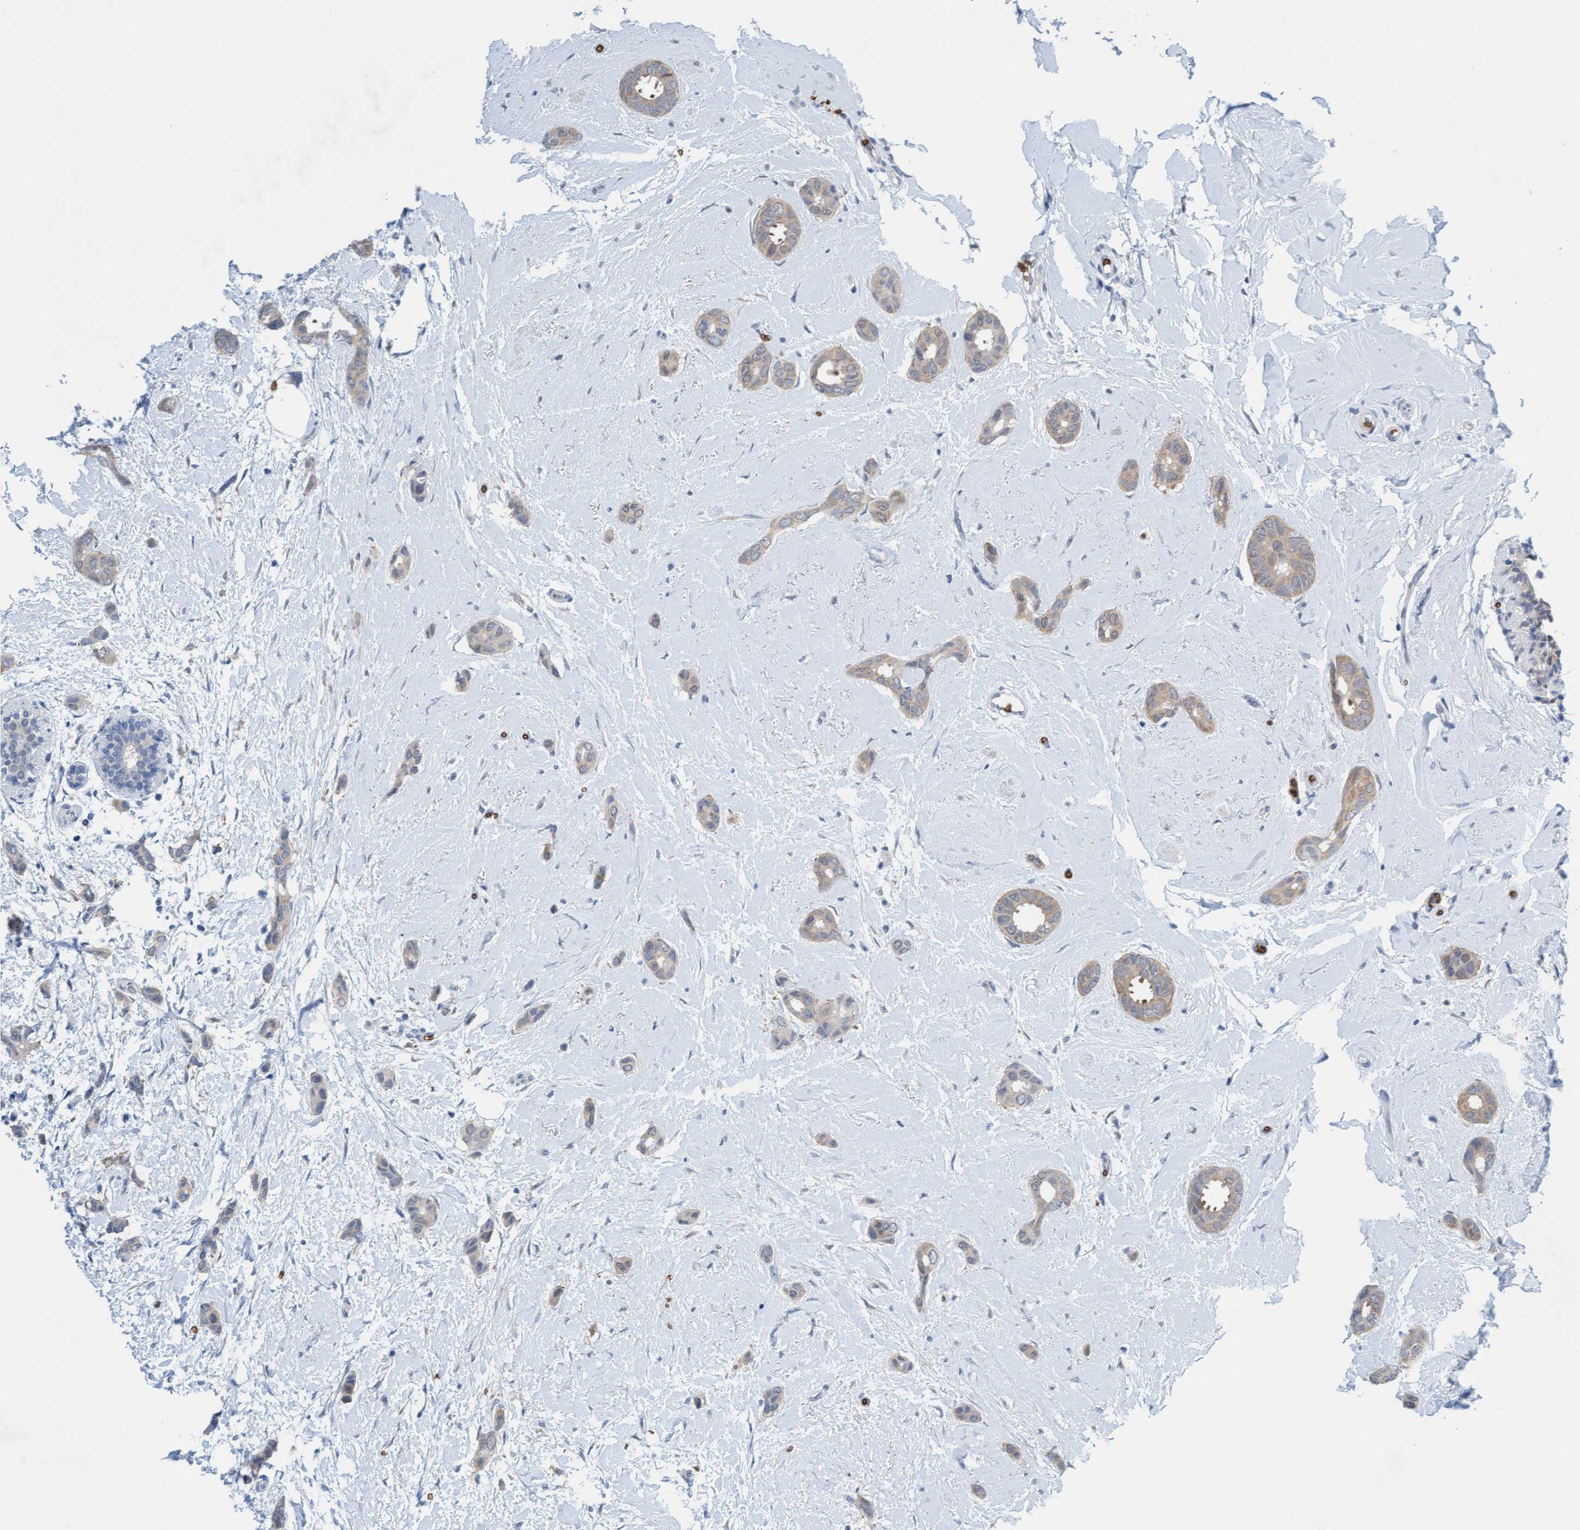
{"staining": {"intensity": "weak", "quantity": "<25%", "location": "cytoplasmic/membranous"}, "tissue": "breast cancer", "cell_type": "Tumor cells", "image_type": "cancer", "snomed": [{"axis": "morphology", "description": "Duct carcinoma"}, {"axis": "topography", "description": "Breast"}], "caption": "A histopathology image of human invasive ductal carcinoma (breast) is negative for staining in tumor cells. (DAB (3,3'-diaminobenzidine) immunohistochemistry (IHC) visualized using brightfield microscopy, high magnification).", "gene": "SPEM2", "patient": {"sex": "female", "age": 55}}